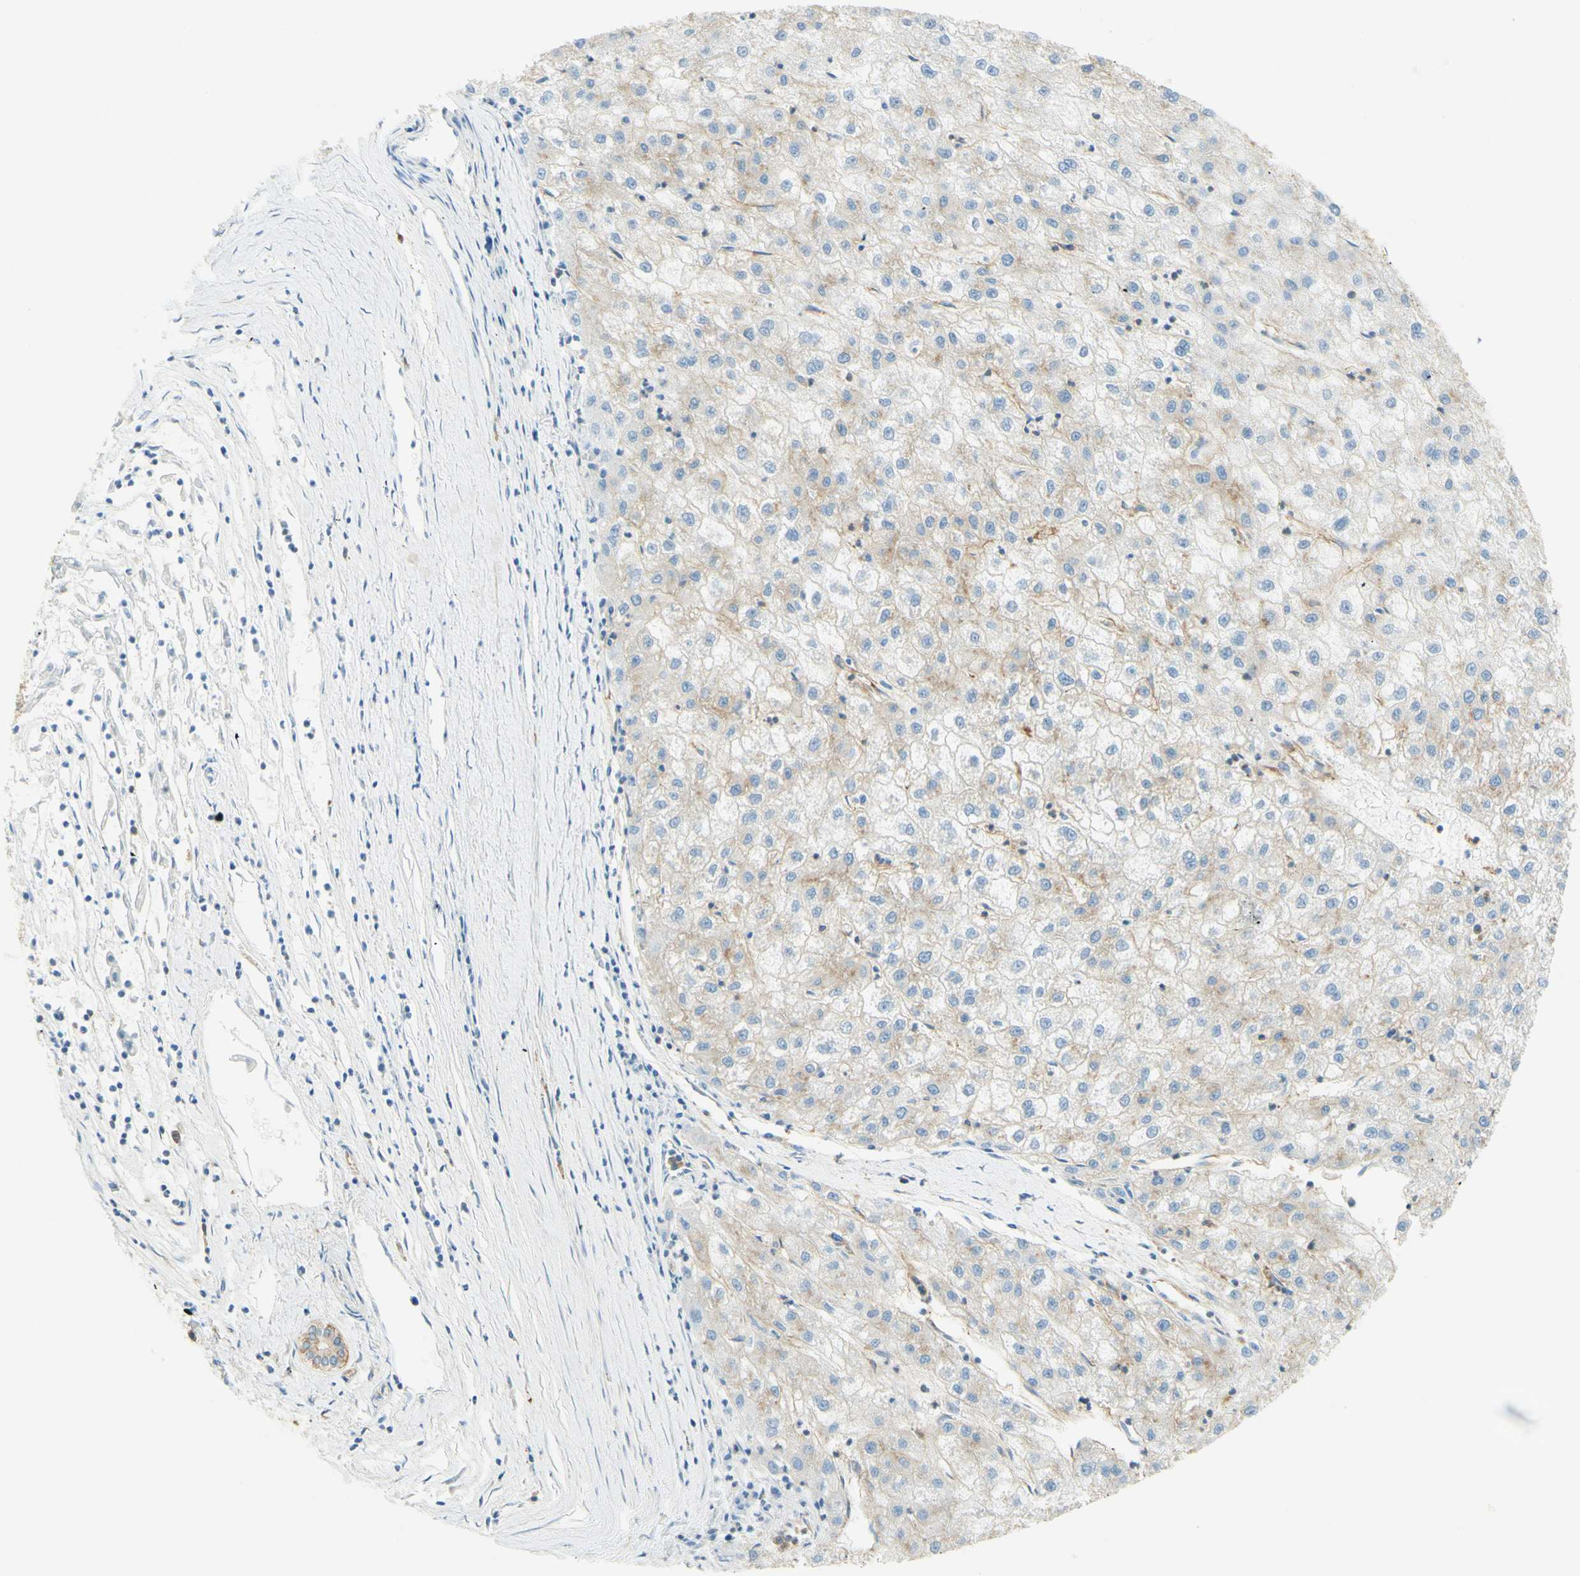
{"staining": {"intensity": "weak", "quantity": ">75%", "location": "cytoplasmic/membranous"}, "tissue": "liver cancer", "cell_type": "Tumor cells", "image_type": "cancer", "snomed": [{"axis": "morphology", "description": "Carcinoma, Hepatocellular, NOS"}, {"axis": "topography", "description": "Liver"}], "caption": "This is a micrograph of IHC staining of liver cancer, which shows weak positivity in the cytoplasmic/membranous of tumor cells.", "gene": "CLTC", "patient": {"sex": "male", "age": 72}}